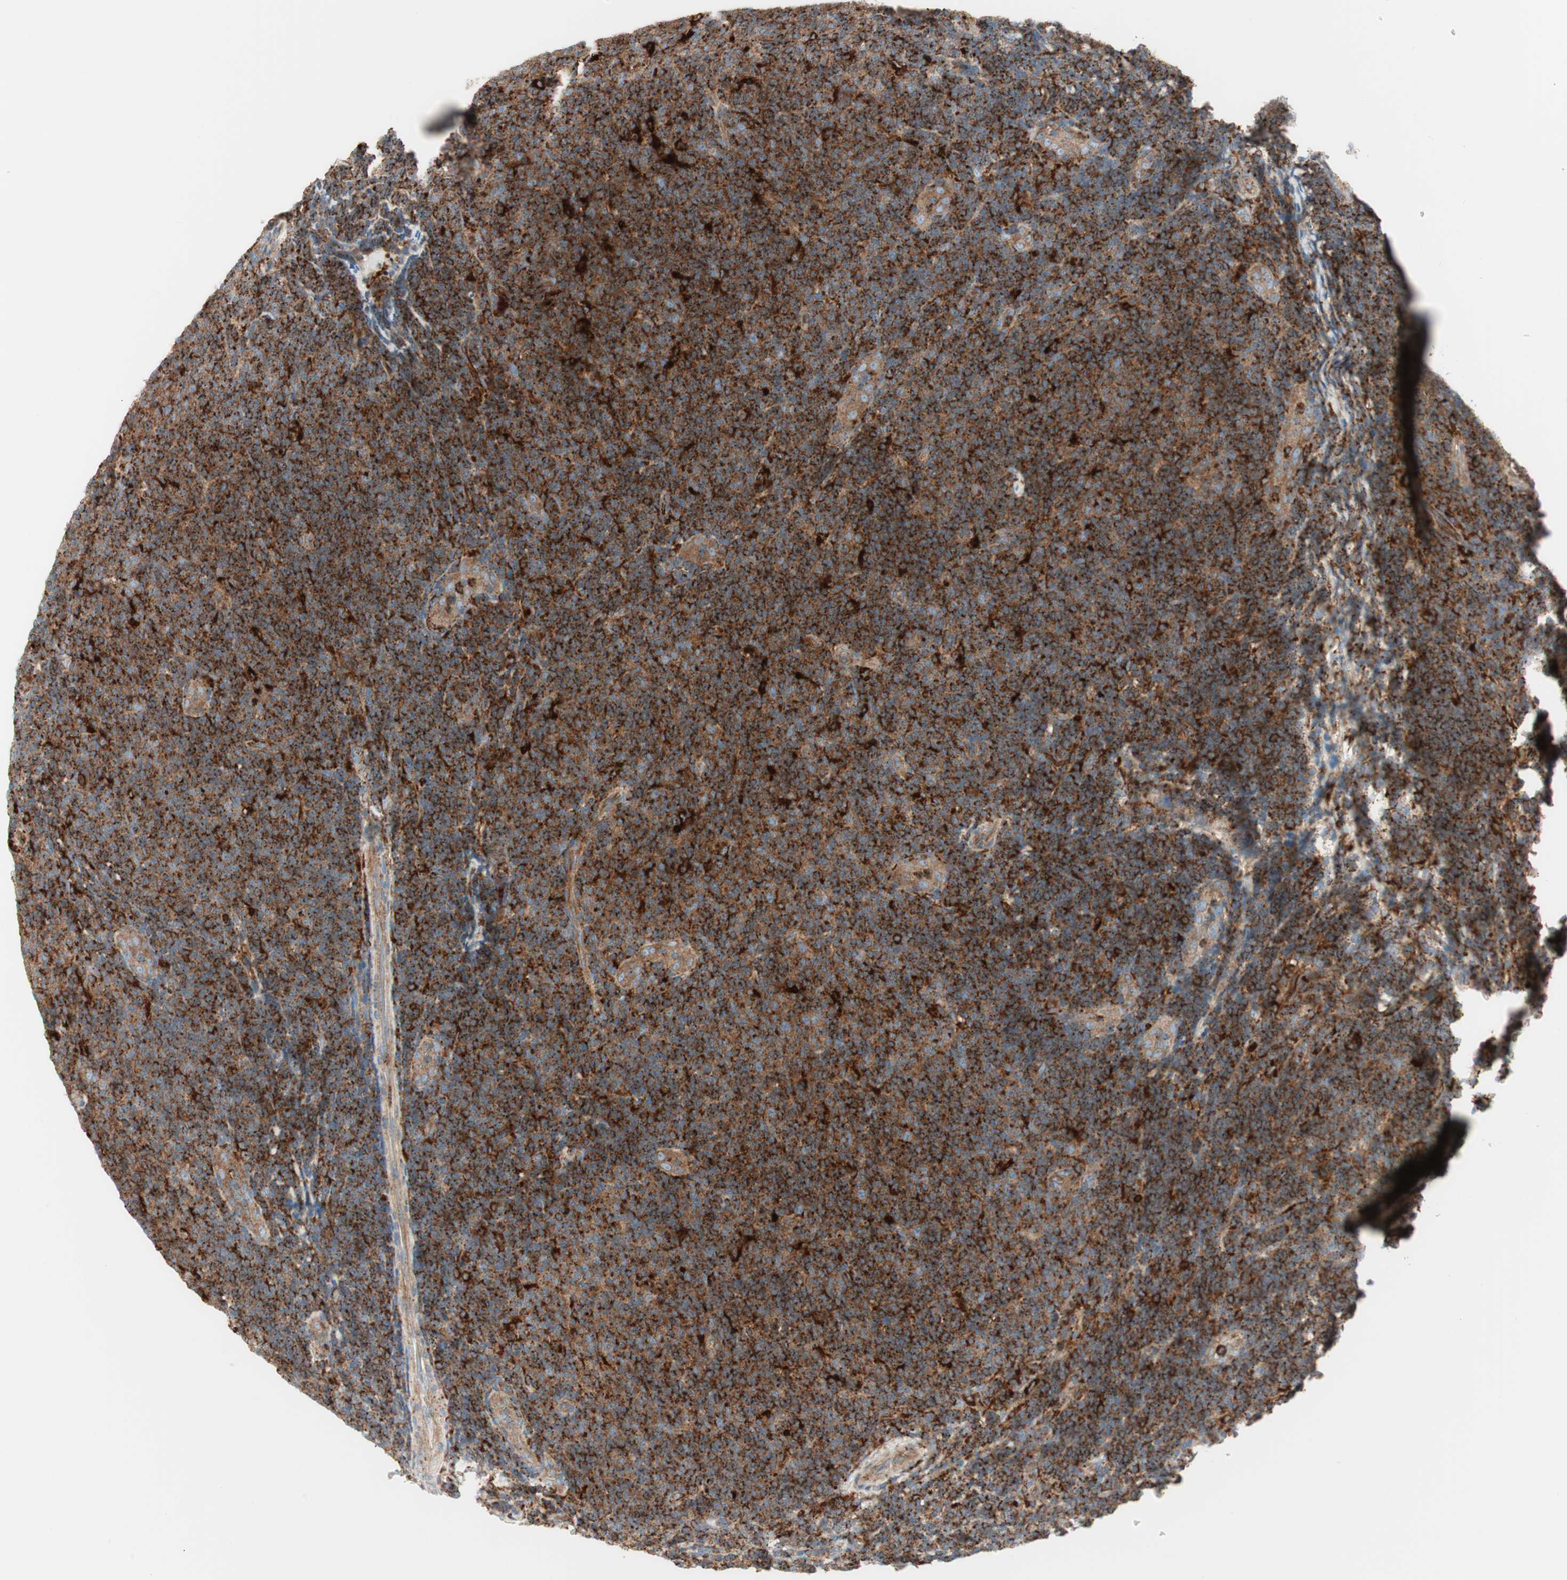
{"staining": {"intensity": "strong", "quantity": "25%-75%", "location": "cytoplasmic/membranous"}, "tissue": "lymphoma", "cell_type": "Tumor cells", "image_type": "cancer", "snomed": [{"axis": "morphology", "description": "Malignant lymphoma, non-Hodgkin's type, Low grade"}, {"axis": "topography", "description": "Lymph node"}], "caption": "Protein staining of malignant lymphoma, non-Hodgkin's type (low-grade) tissue shows strong cytoplasmic/membranous staining in approximately 25%-75% of tumor cells.", "gene": "ATP6V1G1", "patient": {"sex": "male", "age": 83}}